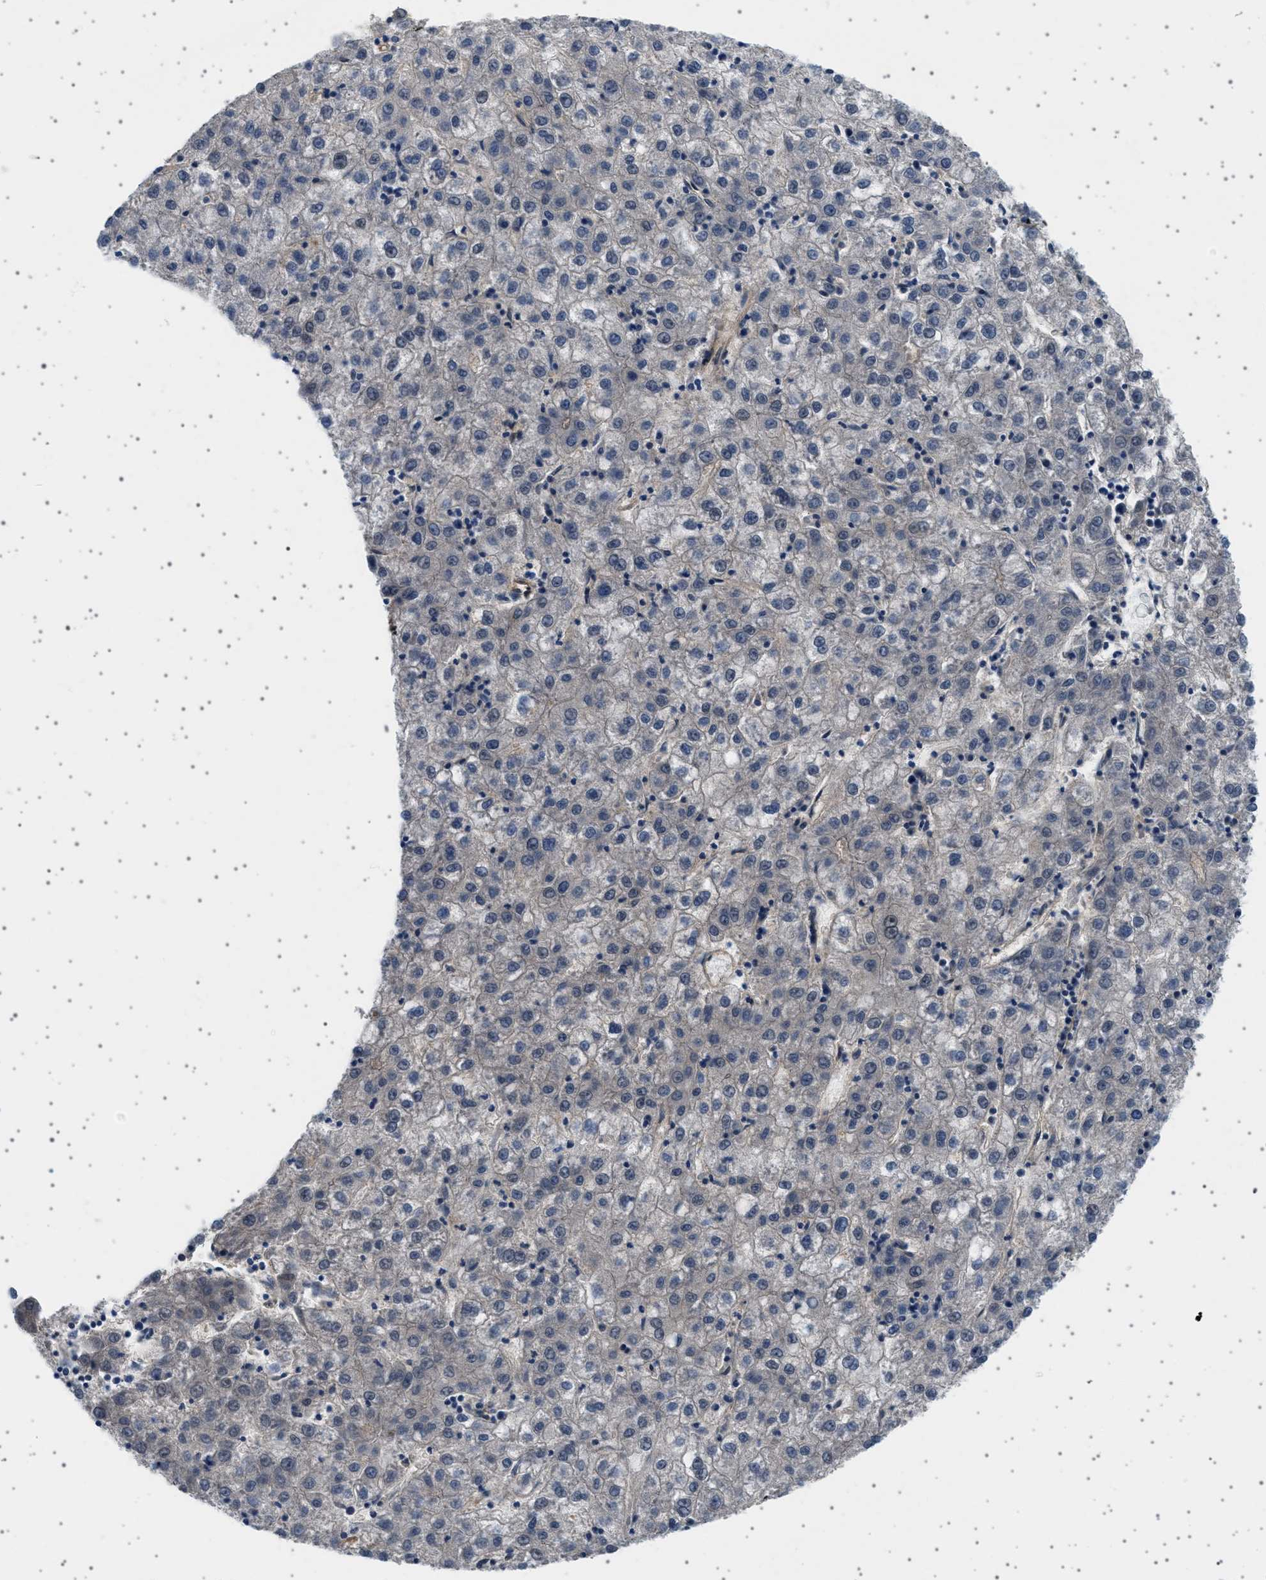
{"staining": {"intensity": "negative", "quantity": "none", "location": "none"}, "tissue": "liver cancer", "cell_type": "Tumor cells", "image_type": "cancer", "snomed": [{"axis": "morphology", "description": "Carcinoma, Hepatocellular, NOS"}, {"axis": "topography", "description": "Liver"}], "caption": "Tumor cells show no significant protein positivity in liver cancer (hepatocellular carcinoma).", "gene": "PLPP6", "patient": {"sex": "male", "age": 72}}